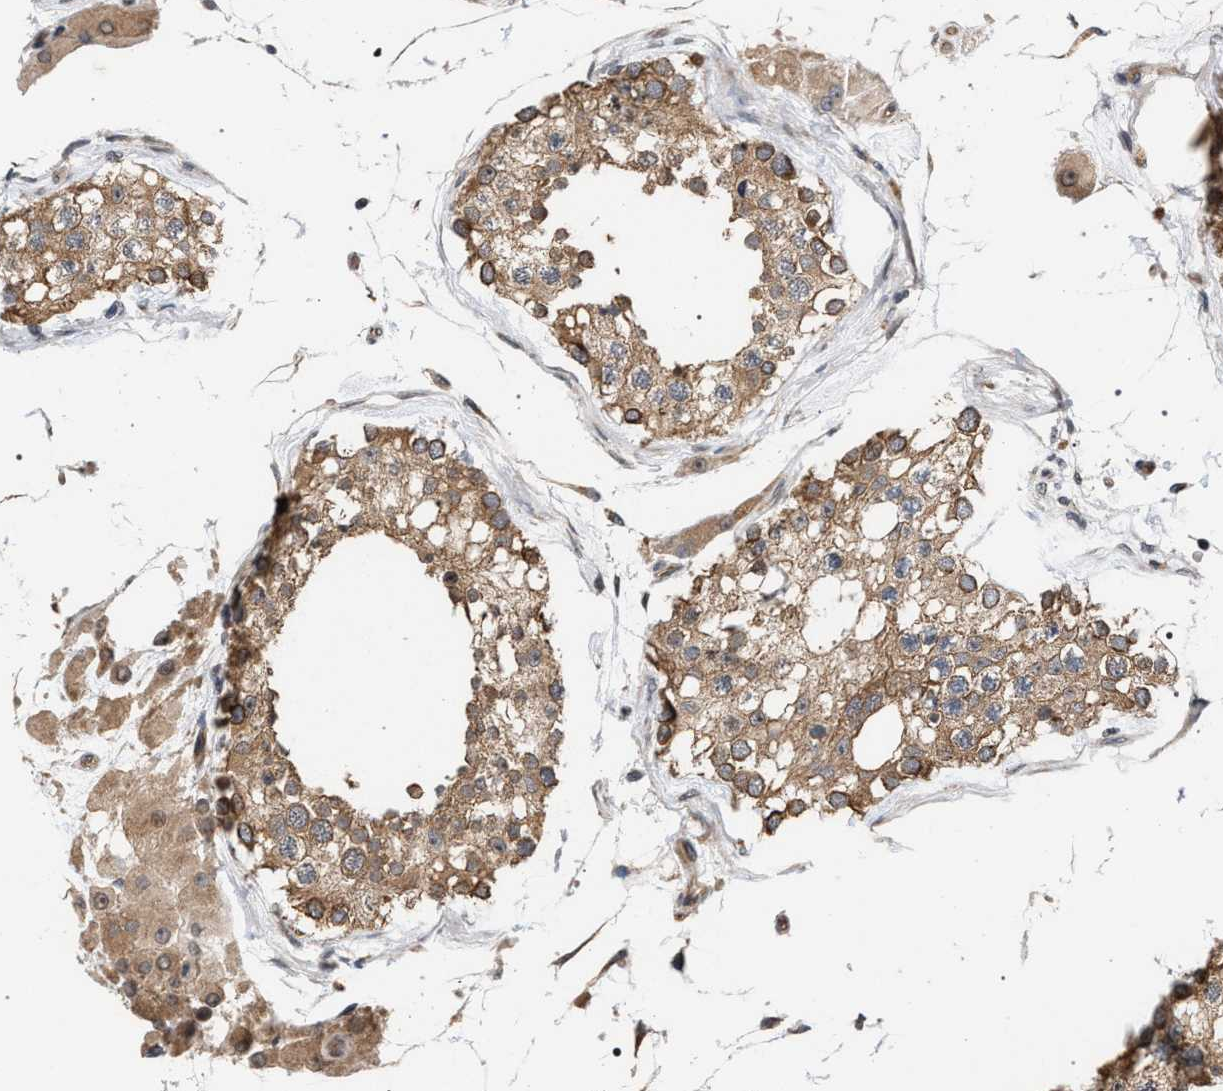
{"staining": {"intensity": "moderate", "quantity": ">75%", "location": "cytoplasmic/membranous"}, "tissue": "testis", "cell_type": "Cells in seminiferous ducts", "image_type": "normal", "snomed": [{"axis": "morphology", "description": "Normal tissue, NOS"}, {"axis": "topography", "description": "Testis"}], "caption": "Human testis stained for a protein (brown) displays moderate cytoplasmic/membranous positive positivity in about >75% of cells in seminiferous ducts.", "gene": "IRAK4", "patient": {"sex": "male", "age": 68}}